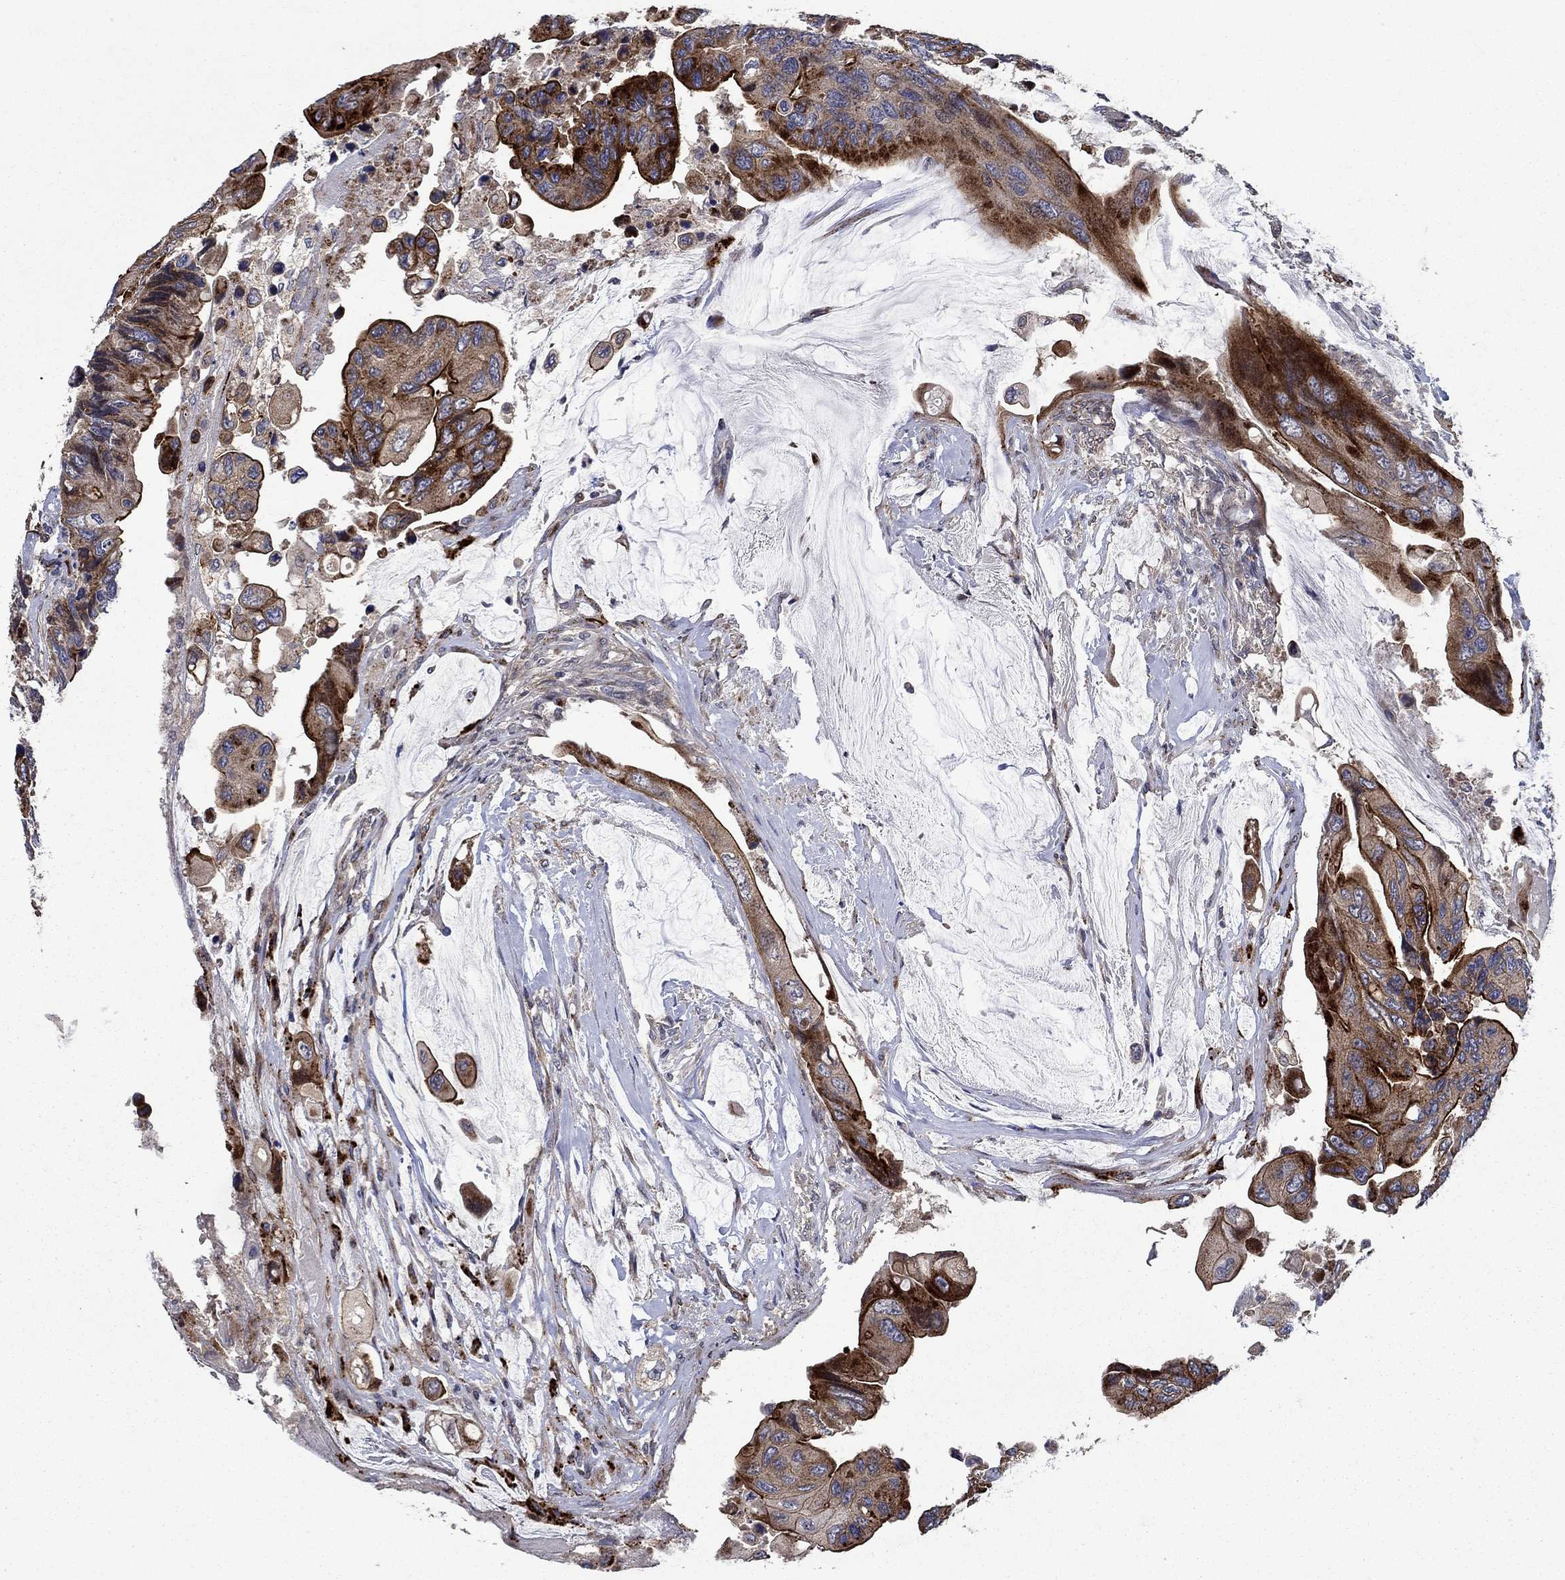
{"staining": {"intensity": "strong", "quantity": "25%-75%", "location": "cytoplasmic/membranous"}, "tissue": "colorectal cancer", "cell_type": "Tumor cells", "image_type": "cancer", "snomed": [{"axis": "morphology", "description": "Adenocarcinoma, NOS"}, {"axis": "topography", "description": "Rectum"}], "caption": "Tumor cells reveal high levels of strong cytoplasmic/membranous expression in about 25%-75% of cells in human colorectal cancer (adenocarcinoma). The staining was performed using DAB (3,3'-diaminobenzidine) to visualize the protein expression in brown, while the nuclei were stained in blue with hematoxylin (Magnification: 20x).", "gene": "SLC7A1", "patient": {"sex": "male", "age": 63}}